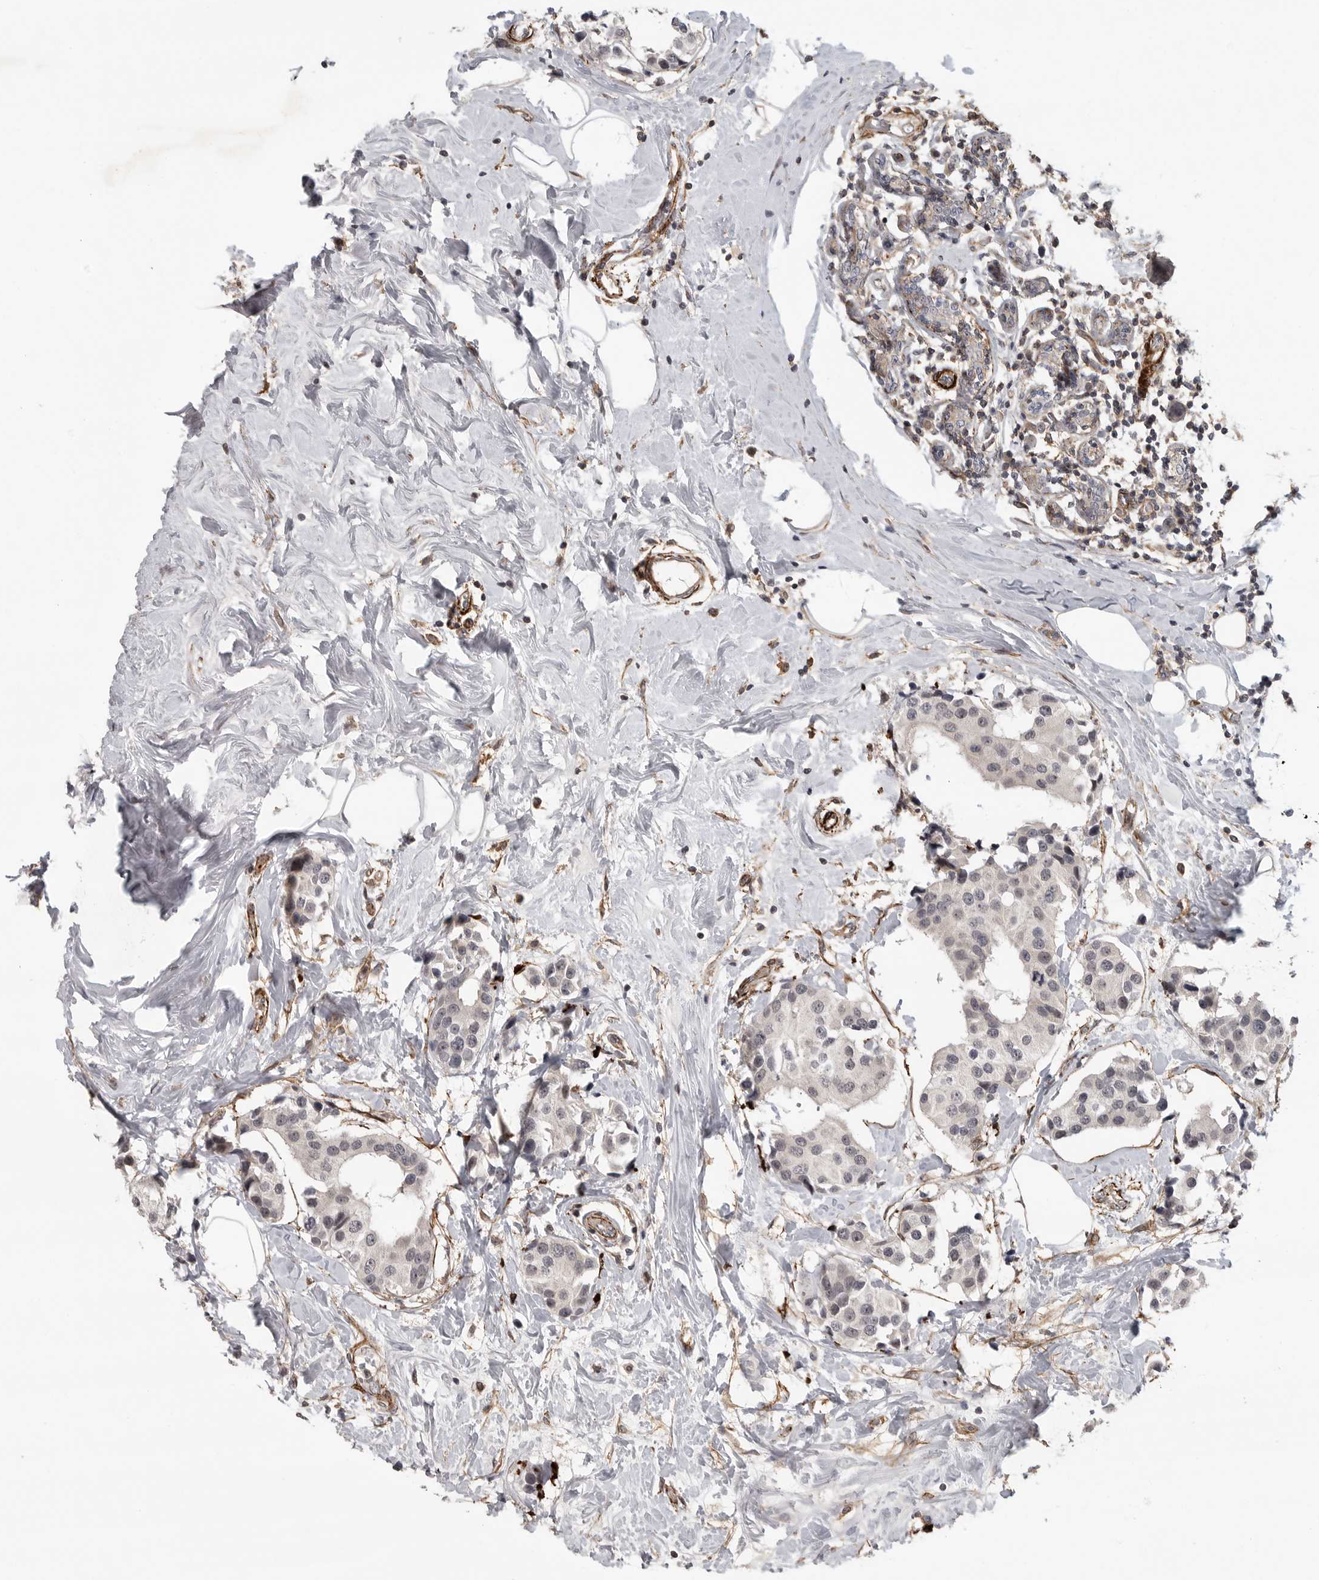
{"staining": {"intensity": "negative", "quantity": "none", "location": "none"}, "tissue": "breast cancer", "cell_type": "Tumor cells", "image_type": "cancer", "snomed": [{"axis": "morphology", "description": "Normal tissue, NOS"}, {"axis": "morphology", "description": "Duct carcinoma"}, {"axis": "topography", "description": "Breast"}], "caption": "The image reveals no staining of tumor cells in infiltrating ductal carcinoma (breast). The staining was performed using DAB (3,3'-diaminobenzidine) to visualize the protein expression in brown, while the nuclei were stained in blue with hematoxylin (Magnification: 20x).", "gene": "TUT4", "patient": {"sex": "female", "age": 39}}